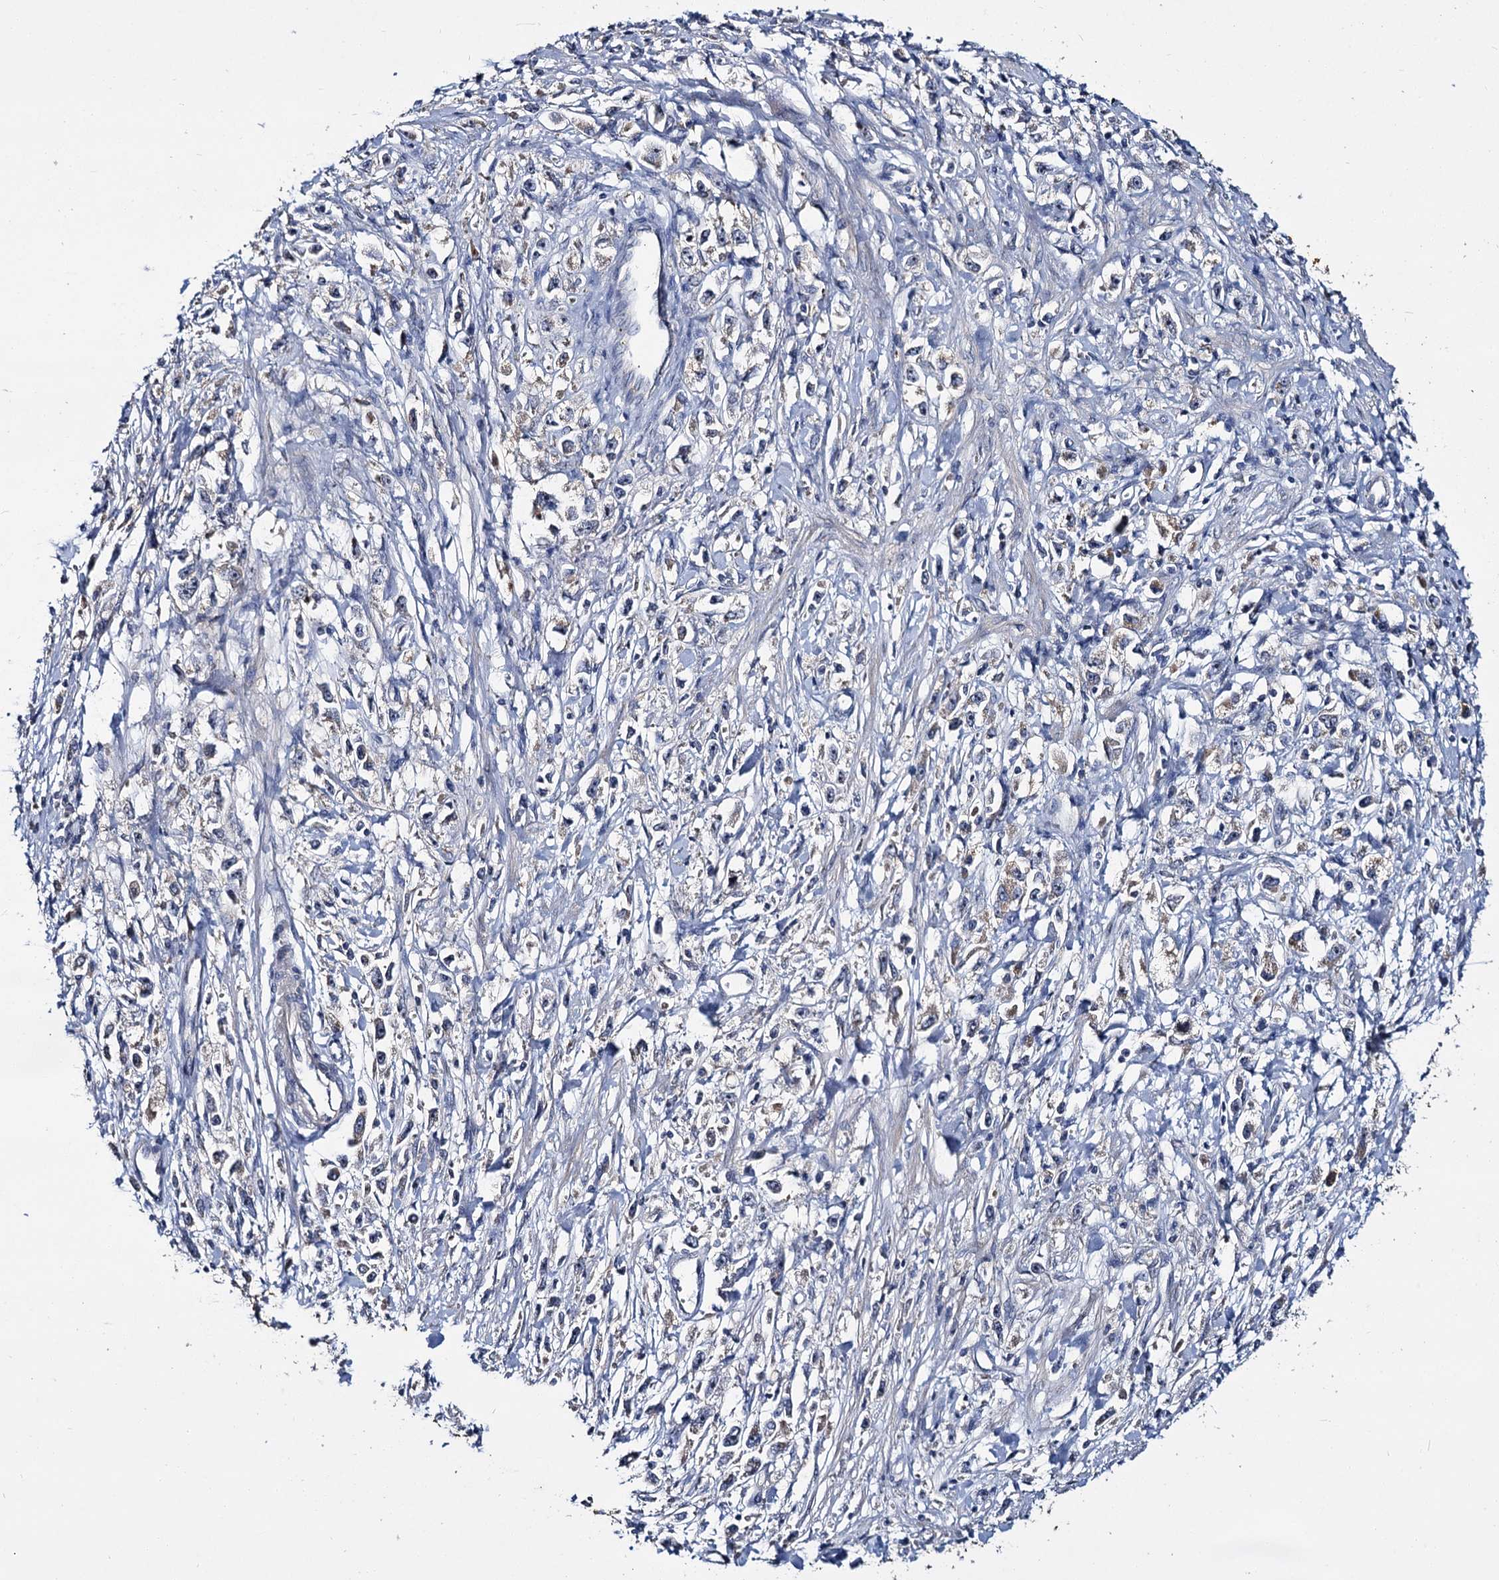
{"staining": {"intensity": "weak", "quantity": "<25%", "location": "cytoplasmic/membranous"}, "tissue": "stomach cancer", "cell_type": "Tumor cells", "image_type": "cancer", "snomed": [{"axis": "morphology", "description": "Adenocarcinoma, NOS"}, {"axis": "topography", "description": "Stomach"}], "caption": "This is an immunohistochemistry (IHC) photomicrograph of stomach cancer. There is no staining in tumor cells.", "gene": "ATP9A", "patient": {"sex": "female", "age": 59}}